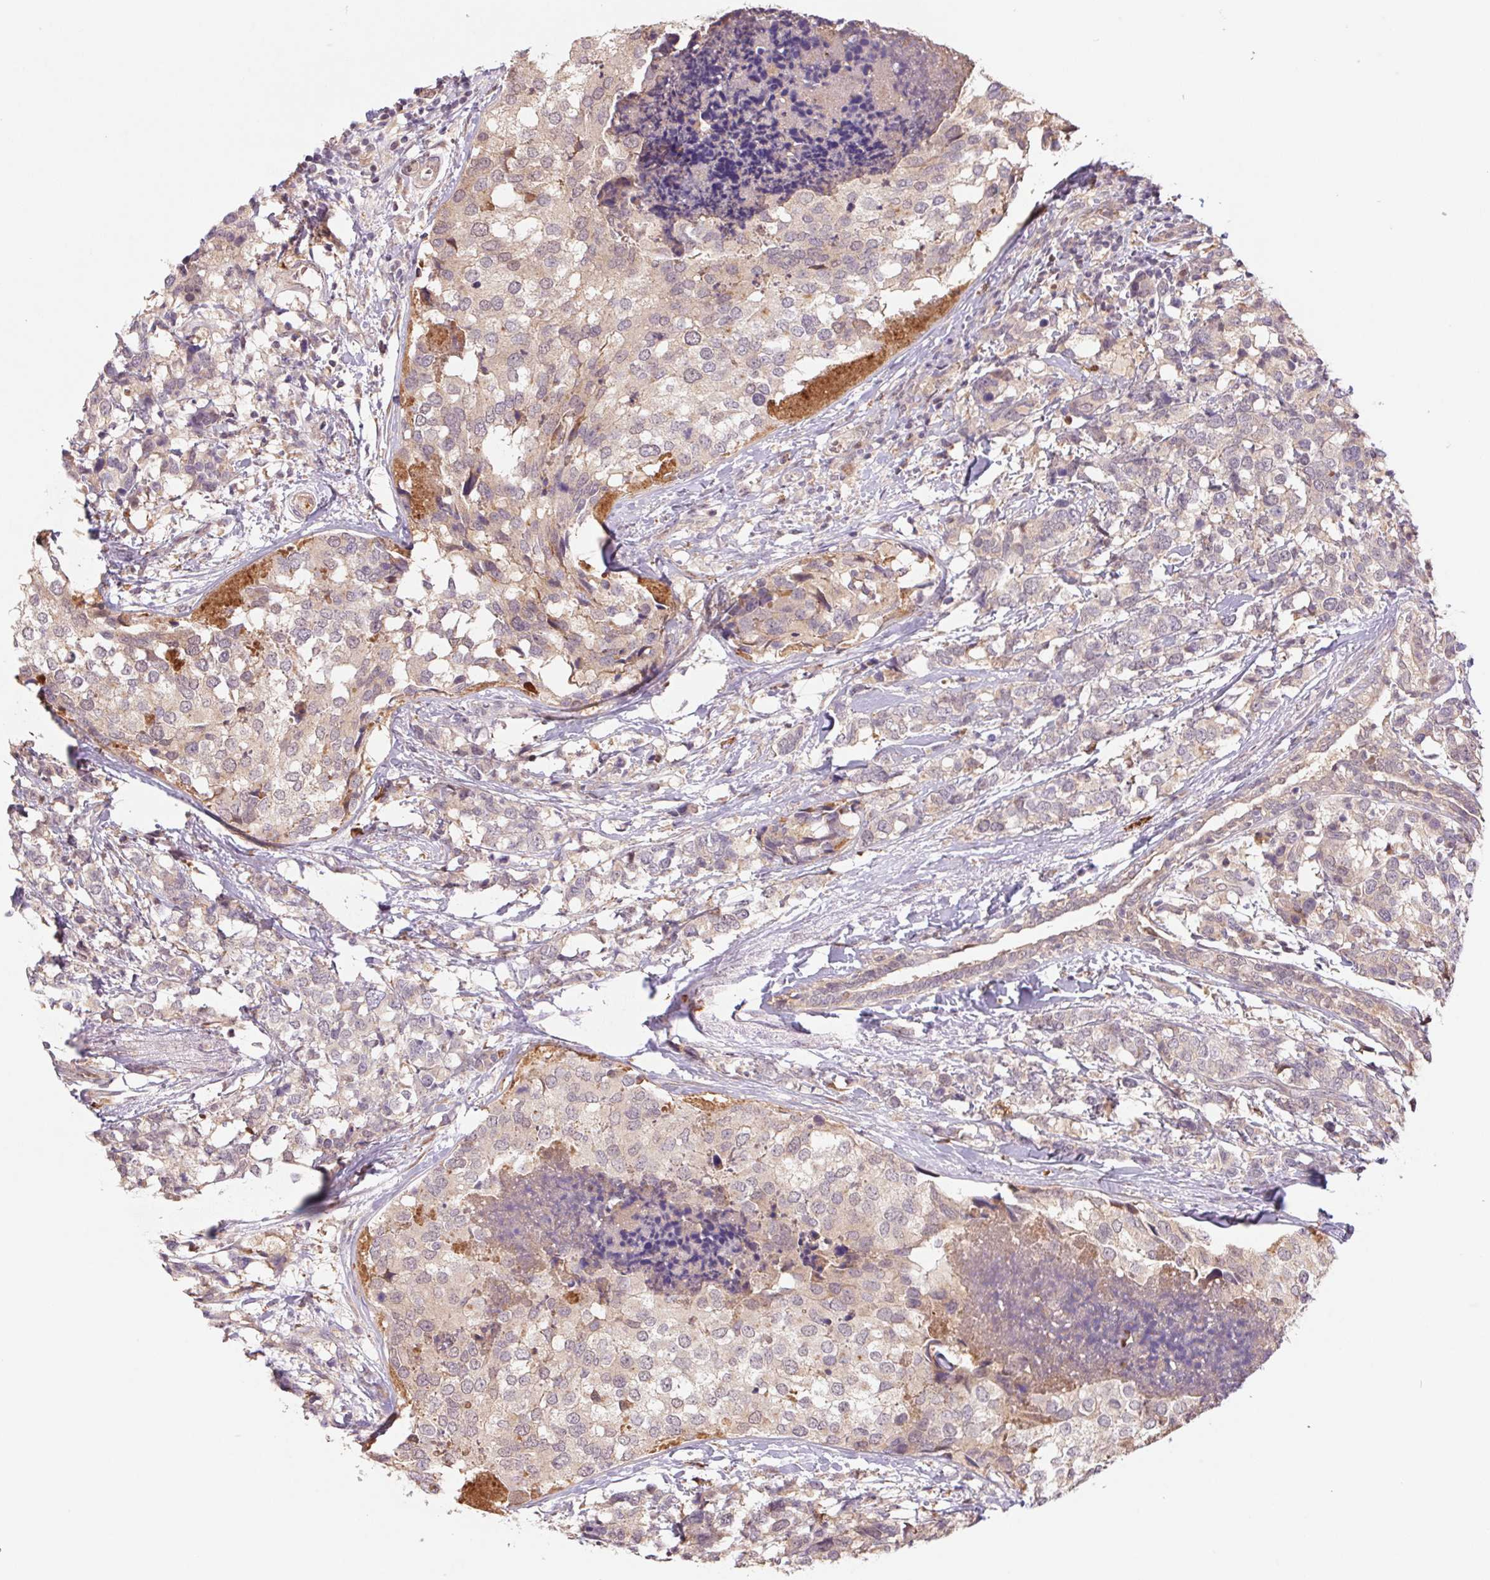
{"staining": {"intensity": "negative", "quantity": "none", "location": "none"}, "tissue": "breast cancer", "cell_type": "Tumor cells", "image_type": "cancer", "snomed": [{"axis": "morphology", "description": "Lobular carcinoma"}, {"axis": "topography", "description": "Breast"}], "caption": "IHC histopathology image of human breast lobular carcinoma stained for a protein (brown), which demonstrates no staining in tumor cells. (DAB IHC, high magnification).", "gene": "RRM1", "patient": {"sex": "female", "age": 59}}